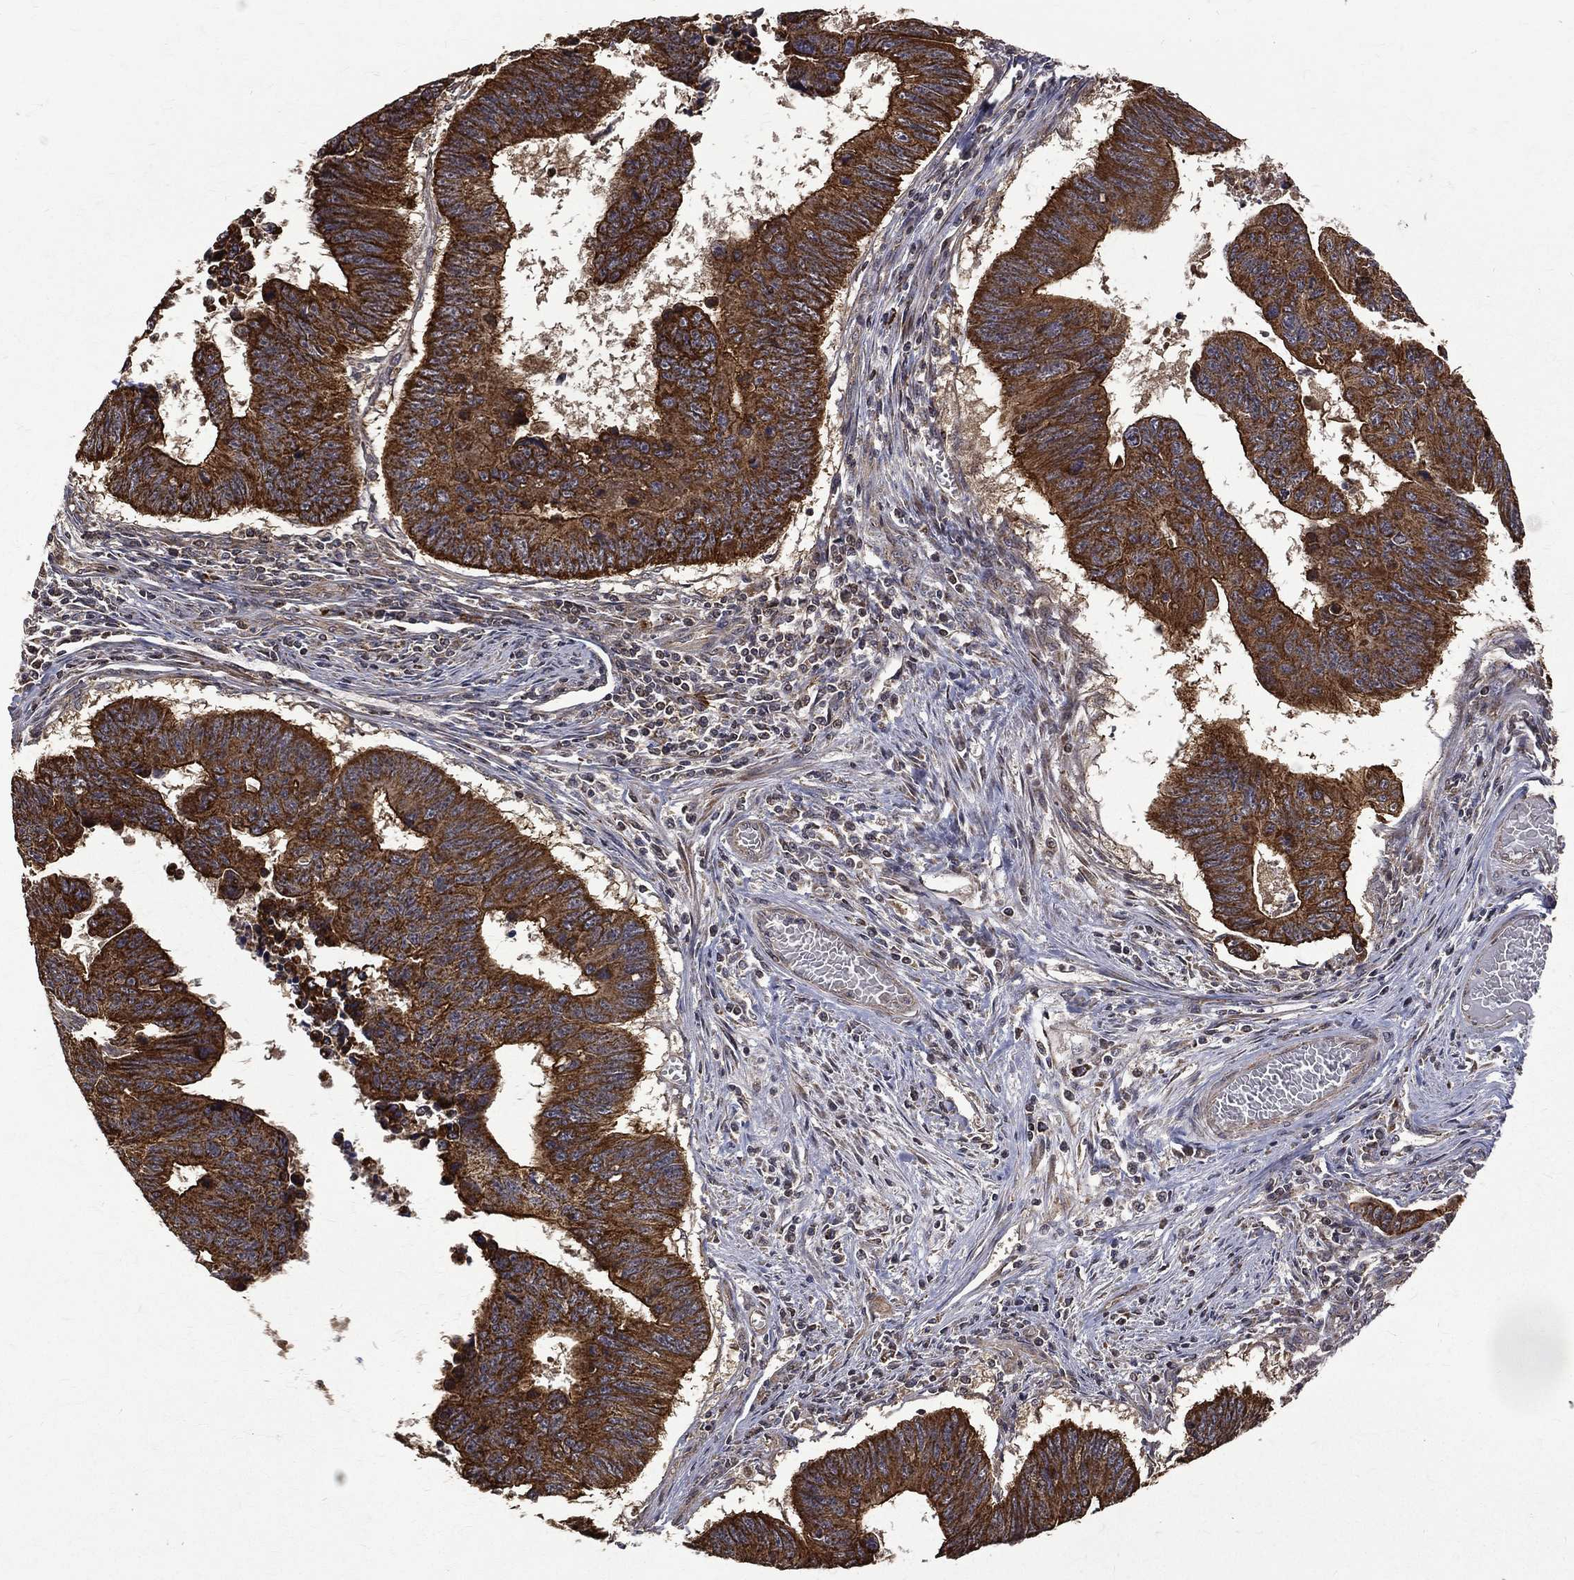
{"staining": {"intensity": "strong", "quantity": ">75%", "location": "cytoplasmic/membranous"}, "tissue": "colorectal cancer", "cell_type": "Tumor cells", "image_type": "cancer", "snomed": [{"axis": "morphology", "description": "Adenocarcinoma, NOS"}, {"axis": "topography", "description": "Rectum"}], "caption": "Immunohistochemistry image of human colorectal adenocarcinoma stained for a protein (brown), which exhibits high levels of strong cytoplasmic/membranous expression in approximately >75% of tumor cells.", "gene": "RPGR", "patient": {"sex": "female", "age": 85}}